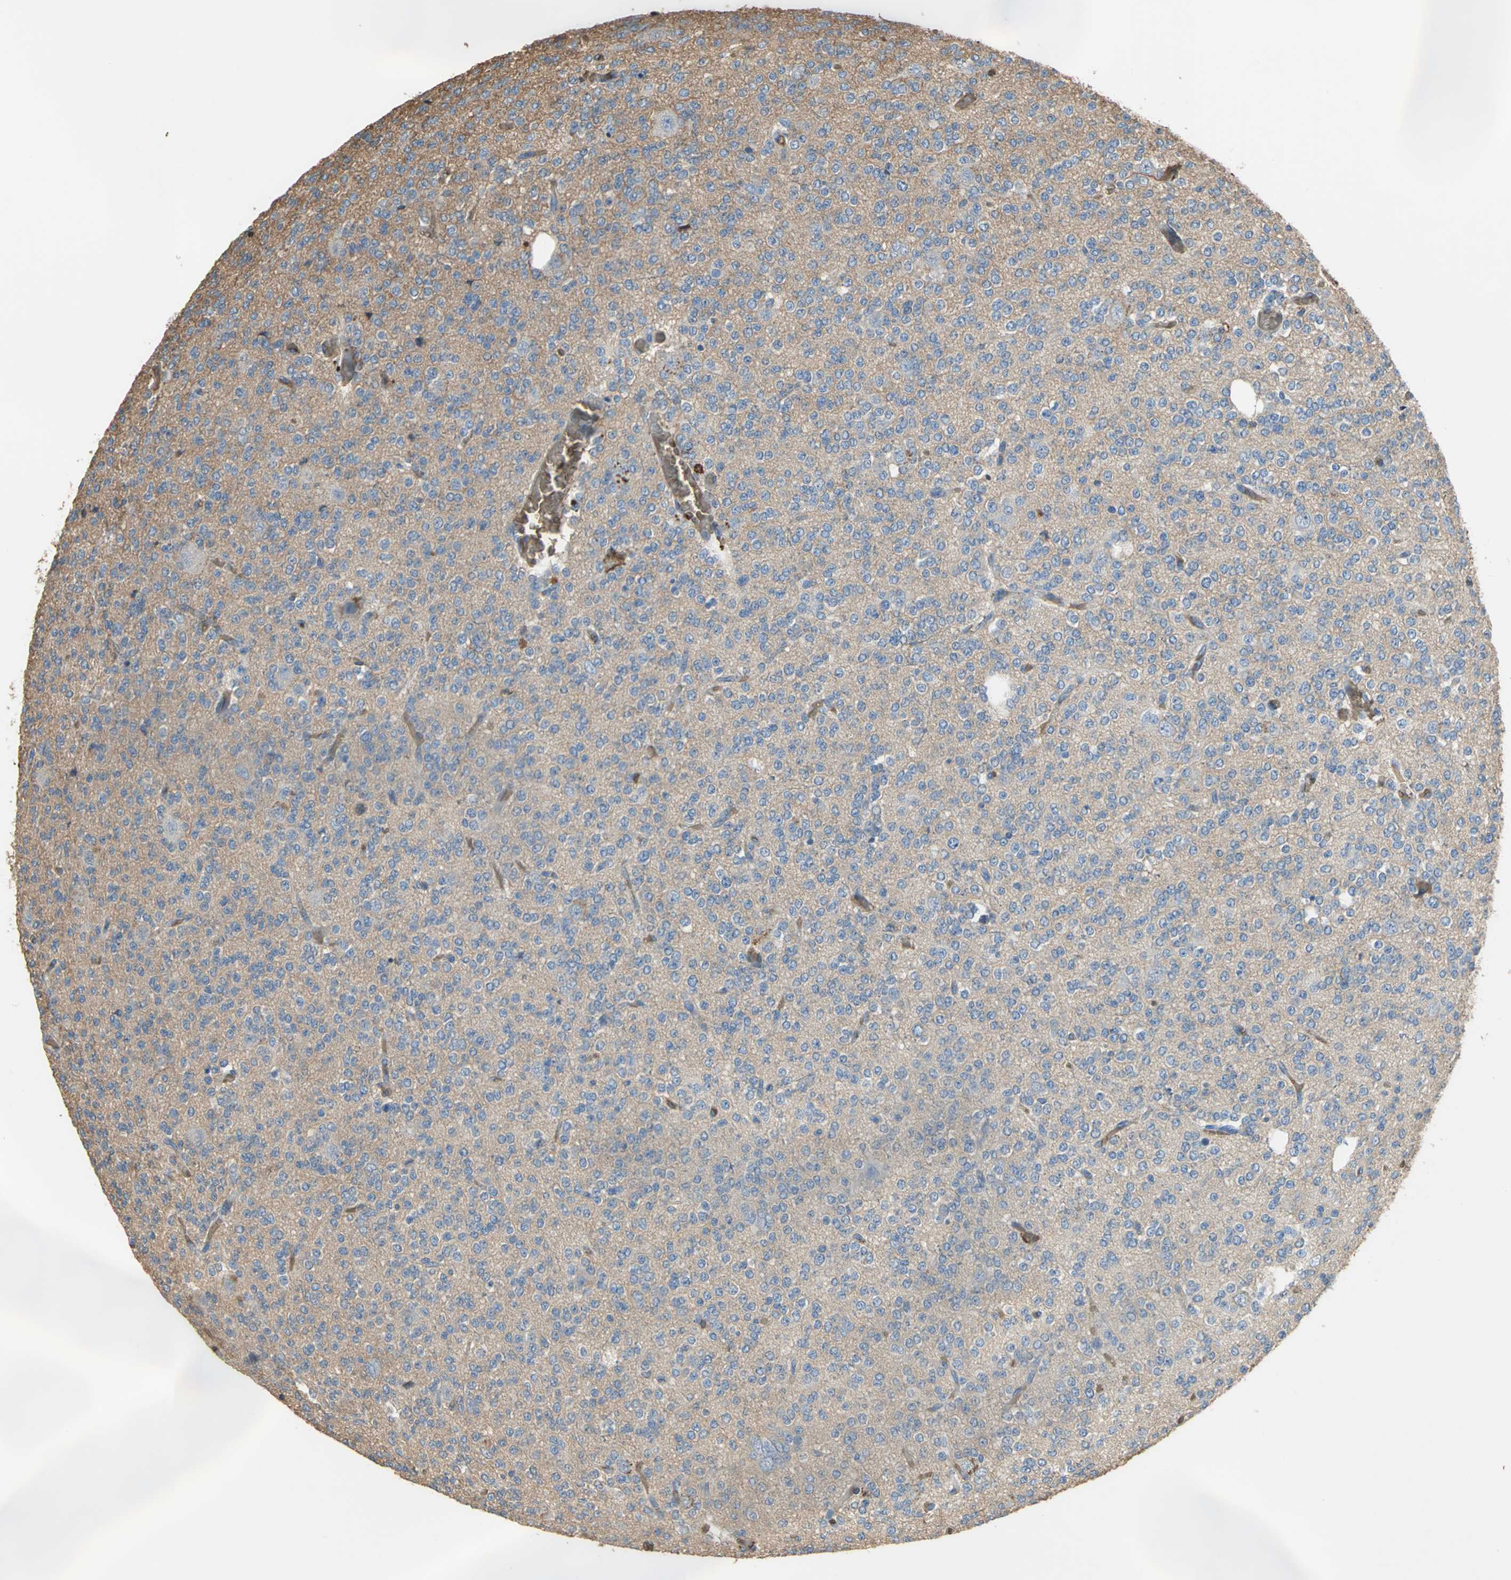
{"staining": {"intensity": "moderate", "quantity": ">75%", "location": "cytoplasmic/membranous"}, "tissue": "glioma", "cell_type": "Tumor cells", "image_type": "cancer", "snomed": [{"axis": "morphology", "description": "Glioma, malignant, Low grade"}, {"axis": "topography", "description": "Brain"}], "caption": "Moderate cytoplasmic/membranous staining is seen in approximately >75% of tumor cells in low-grade glioma (malignant).", "gene": "TREM1", "patient": {"sex": "male", "age": 38}}